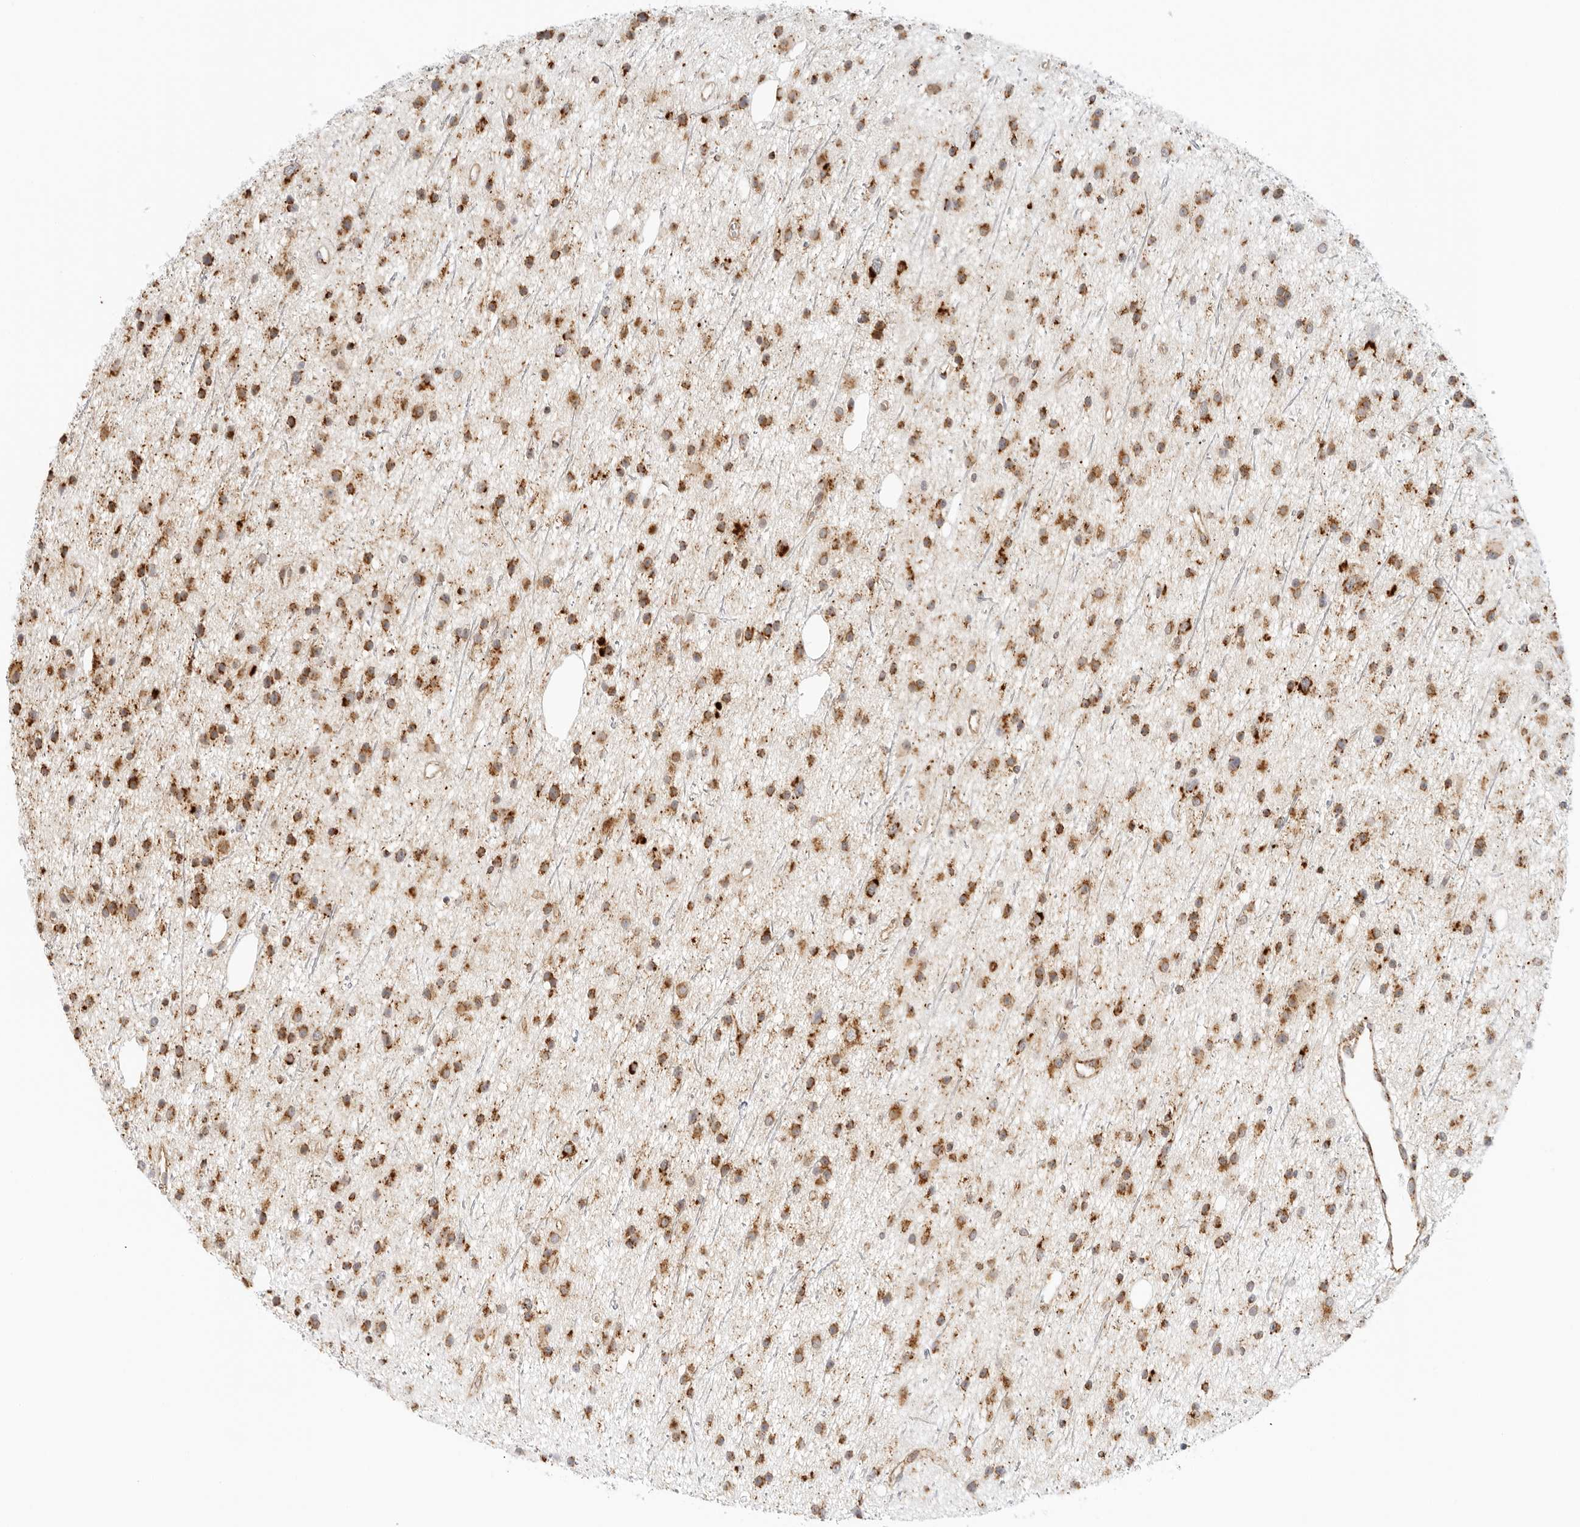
{"staining": {"intensity": "strong", "quantity": ">75%", "location": "cytoplasmic/membranous"}, "tissue": "glioma", "cell_type": "Tumor cells", "image_type": "cancer", "snomed": [{"axis": "morphology", "description": "Glioma, malignant, Low grade"}, {"axis": "topography", "description": "Cerebral cortex"}], "caption": "IHC image of human low-grade glioma (malignant) stained for a protein (brown), which shows high levels of strong cytoplasmic/membranous staining in approximately >75% of tumor cells.", "gene": "RC3H1", "patient": {"sex": "female", "age": 39}}